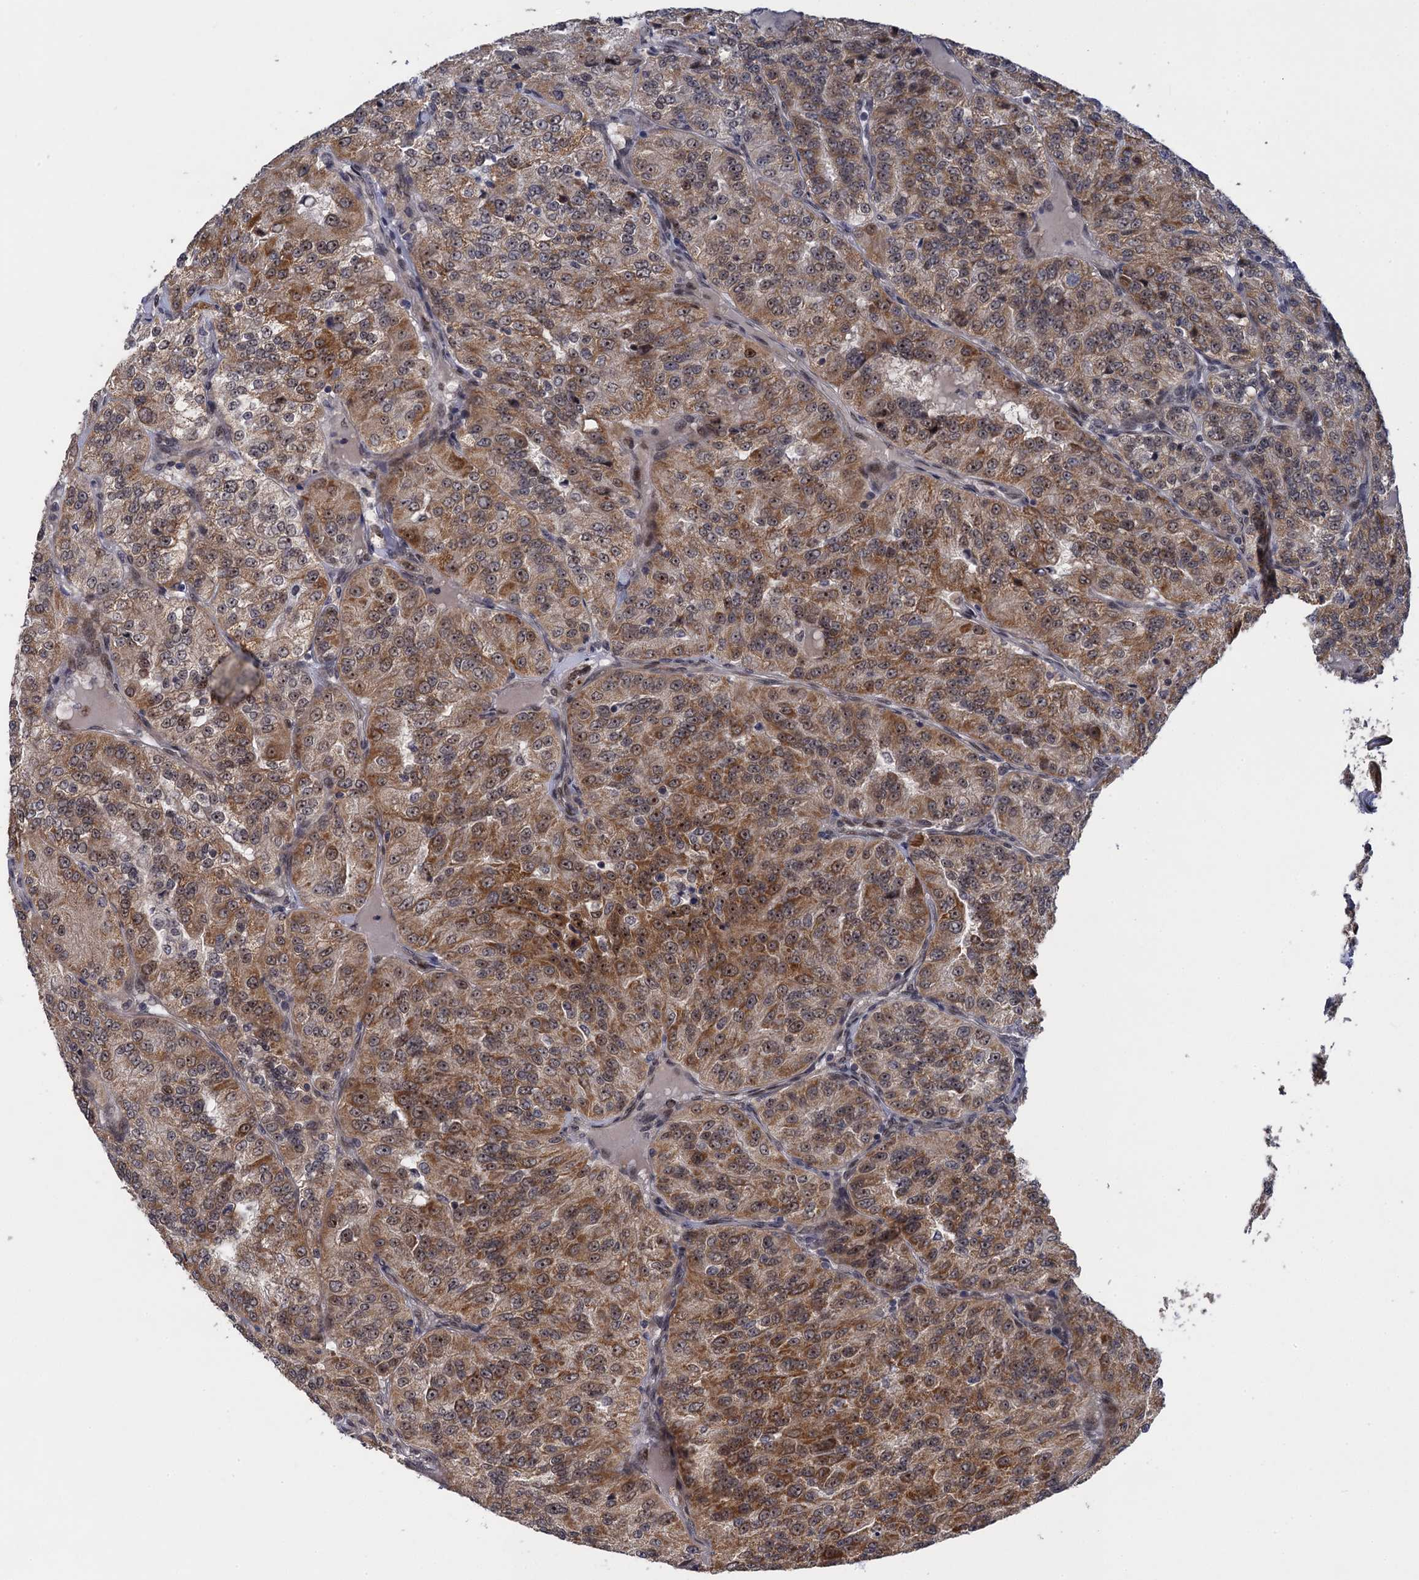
{"staining": {"intensity": "moderate", "quantity": ">75%", "location": "cytoplasmic/membranous,nuclear"}, "tissue": "renal cancer", "cell_type": "Tumor cells", "image_type": "cancer", "snomed": [{"axis": "morphology", "description": "Adenocarcinoma, NOS"}, {"axis": "topography", "description": "Kidney"}], "caption": "Protein staining of adenocarcinoma (renal) tissue demonstrates moderate cytoplasmic/membranous and nuclear positivity in about >75% of tumor cells. (Brightfield microscopy of DAB IHC at high magnification).", "gene": "ZAR1L", "patient": {"sex": "female", "age": 63}}